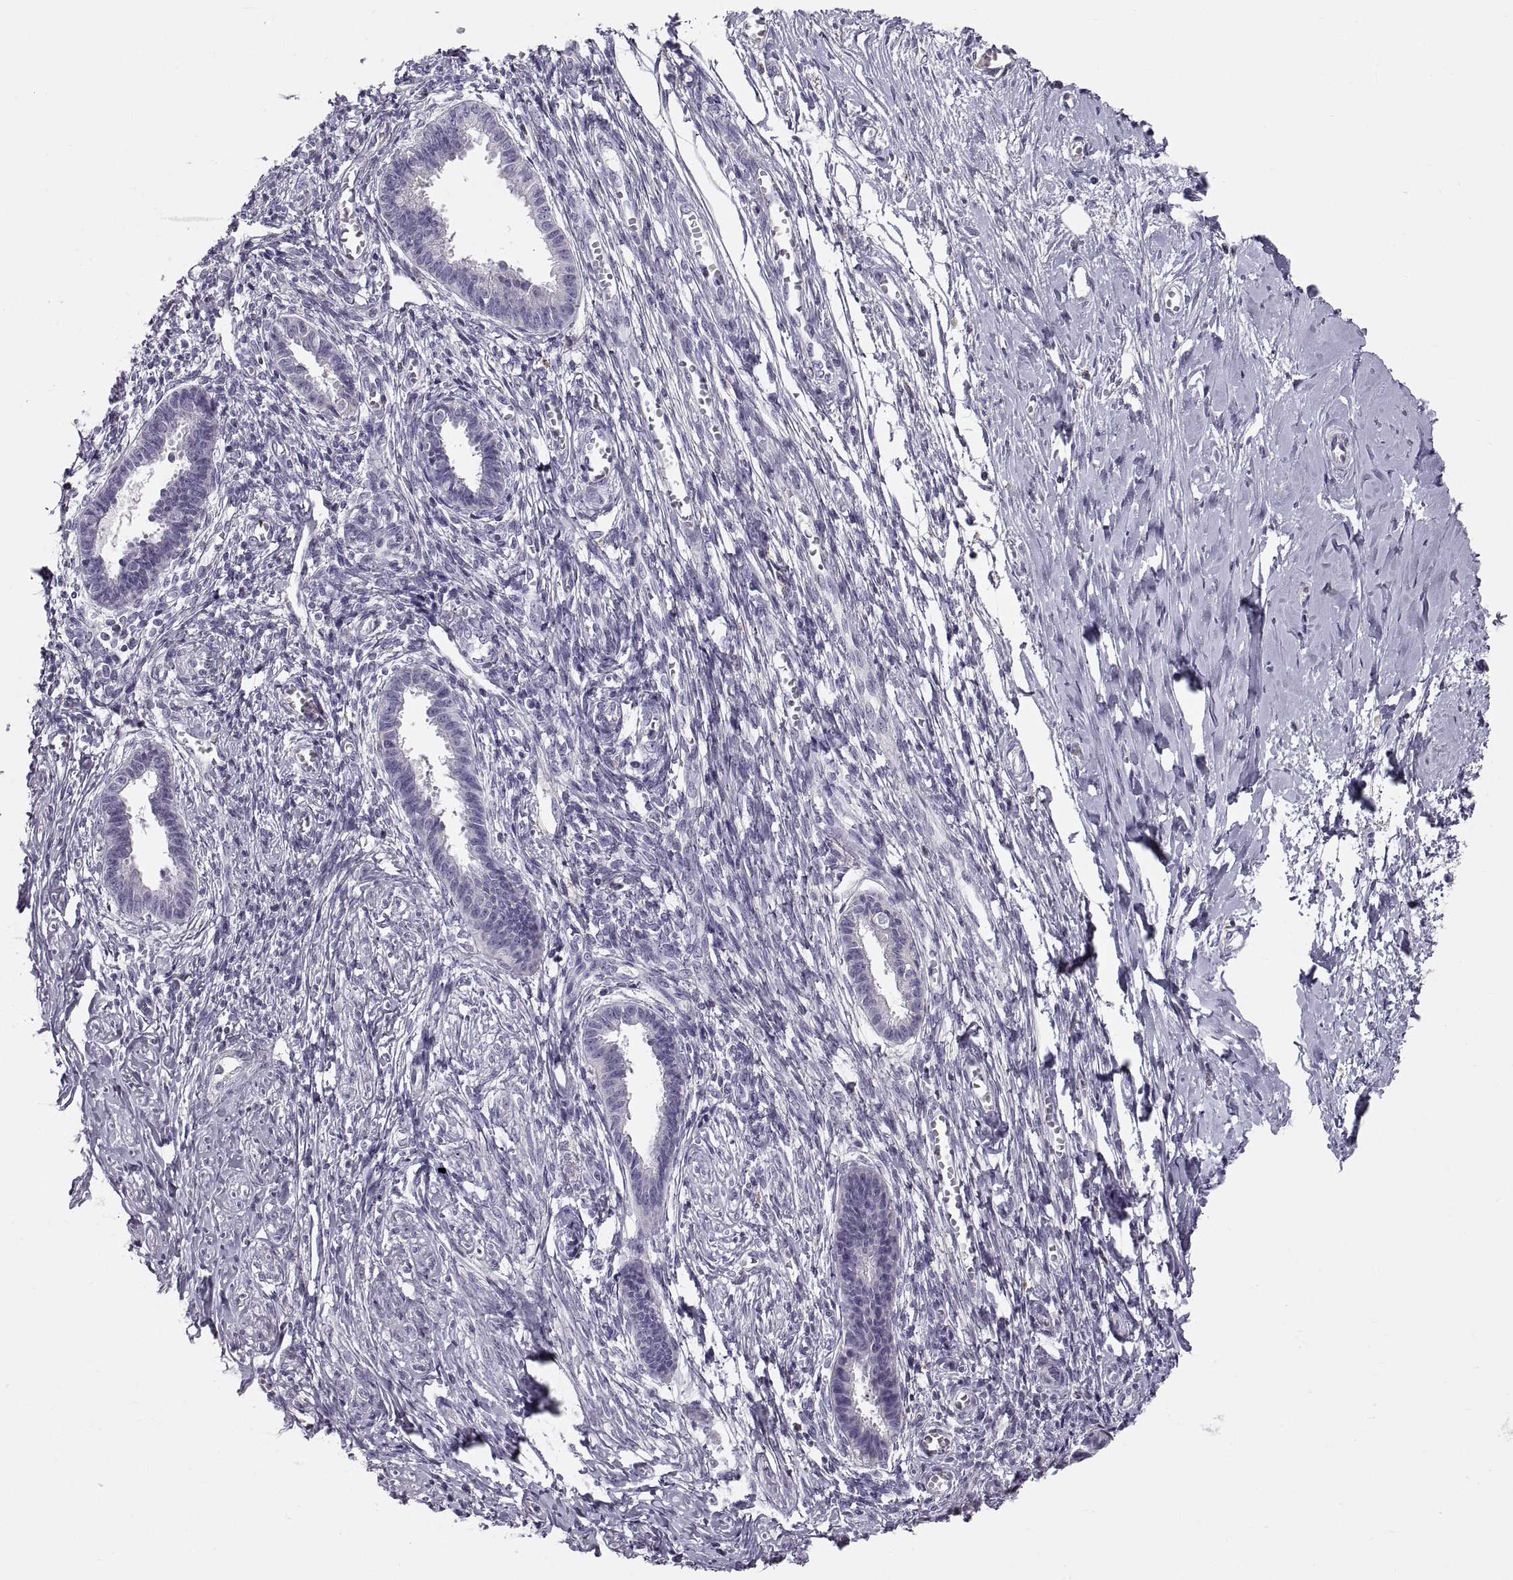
{"staining": {"intensity": "negative", "quantity": "none", "location": "none"}, "tissue": "endometrium", "cell_type": "Cells in endometrial stroma", "image_type": "normal", "snomed": [{"axis": "morphology", "description": "Normal tissue, NOS"}, {"axis": "topography", "description": "Cervix"}, {"axis": "topography", "description": "Endometrium"}], "caption": "Cells in endometrial stroma show no significant positivity in normal endometrium. The staining was performed using DAB to visualize the protein expression in brown, while the nuclei were stained in blue with hematoxylin (Magnification: 20x).", "gene": "ADAM32", "patient": {"sex": "female", "age": 37}}